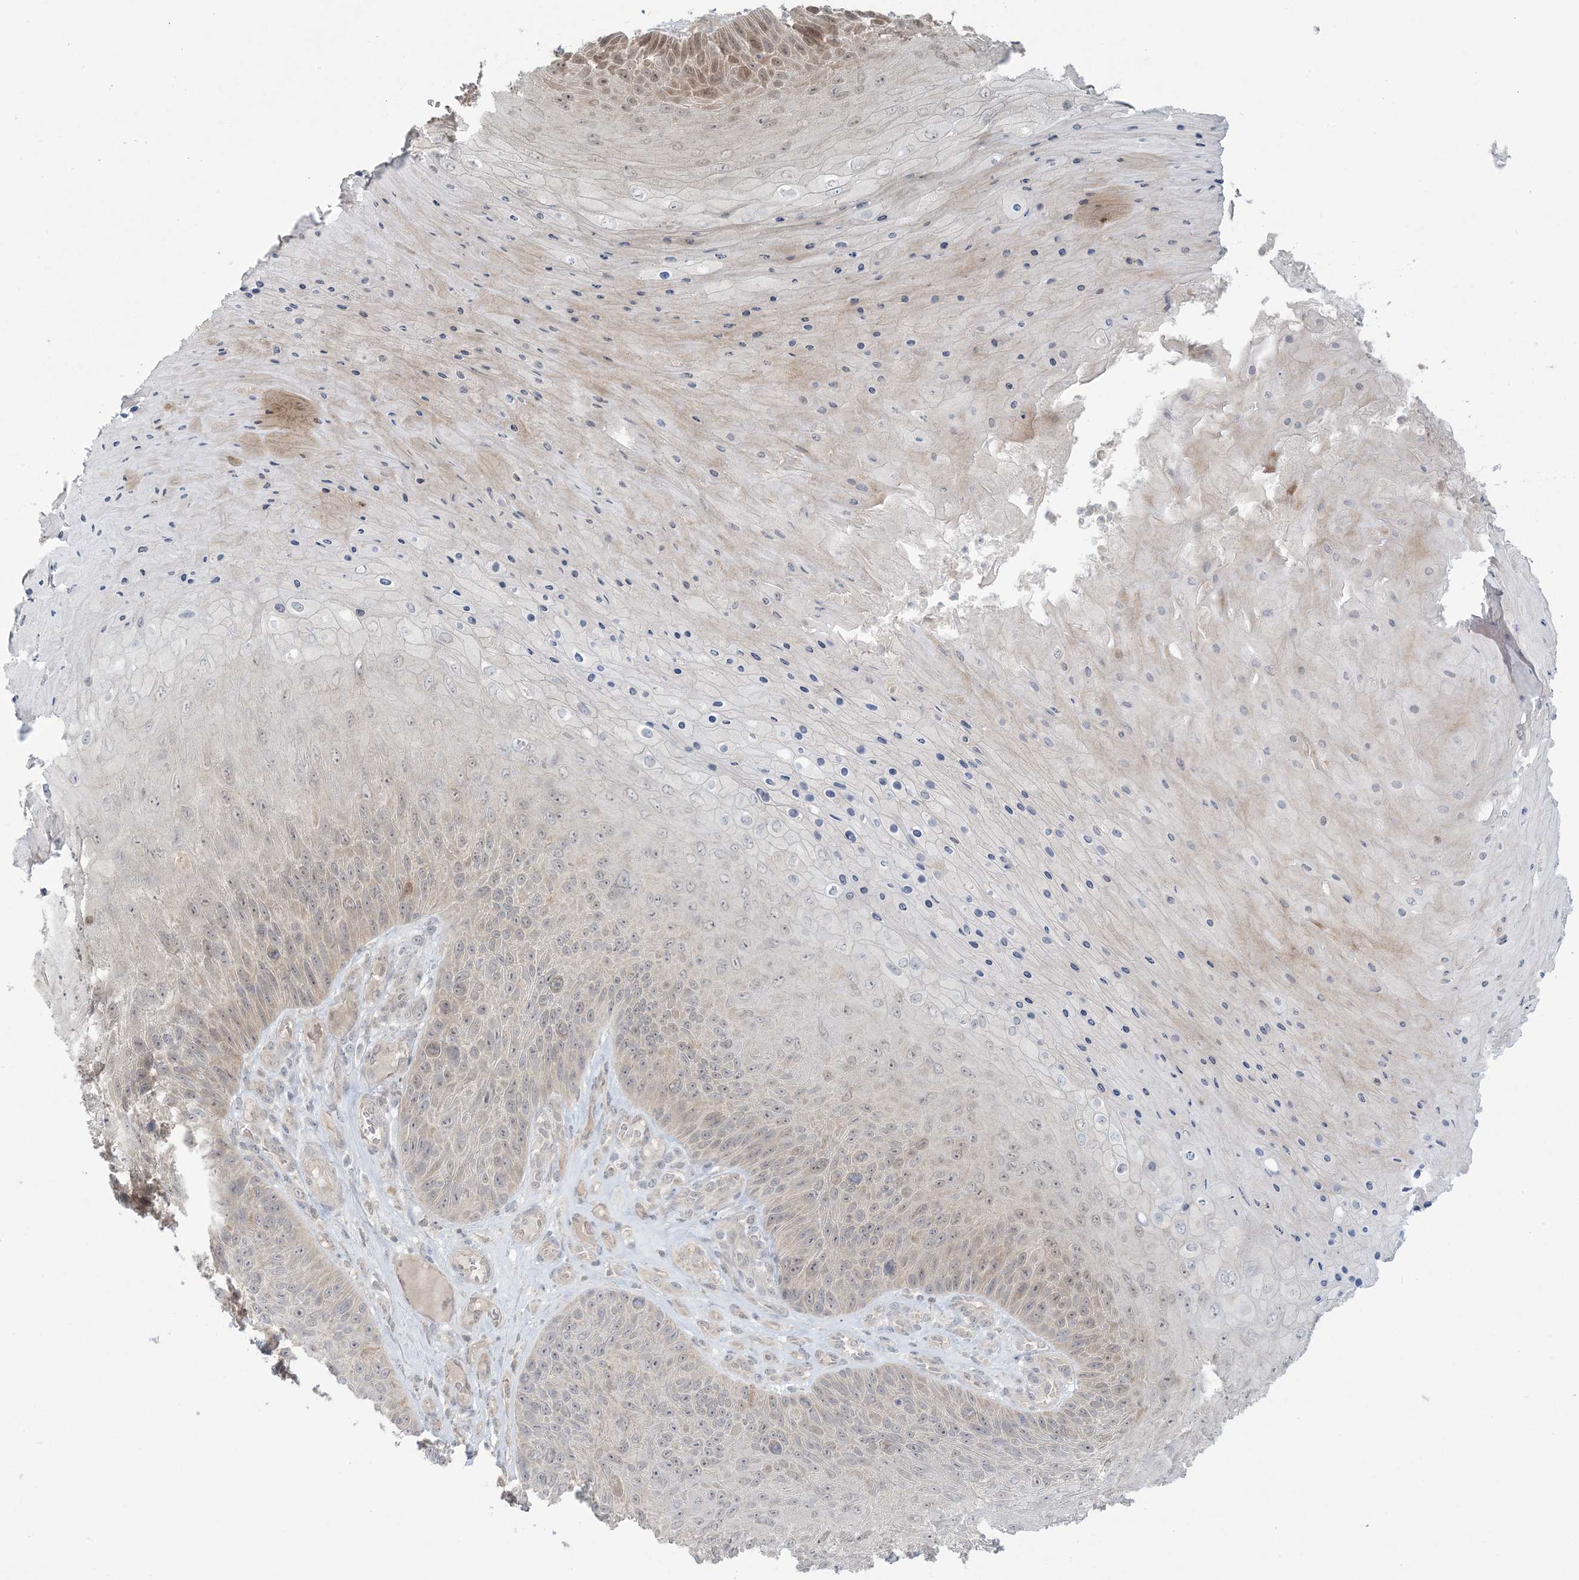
{"staining": {"intensity": "weak", "quantity": "<25%", "location": "cytoplasmic/membranous,nuclear"}, "tissue": "skin cancer", "cell_type": "Tumor cells", "image_type": "cancer", "snomed": [{"axis": "morphology", "description": "Squamous cell carcinoma, NOS"}, {"axis": "topography", "description": "Skin"}], "caption": "High magnification brightfield microscopy of squamous cell carcinoma (skin) stained with DAB (3,3'-diaminobenzidine) (brown) and counterstained with hematoxylin (blue): tumor cells show no significant positivity.", "gene": "NRBP2", "patient": {"sex": "female", "age": 88}}